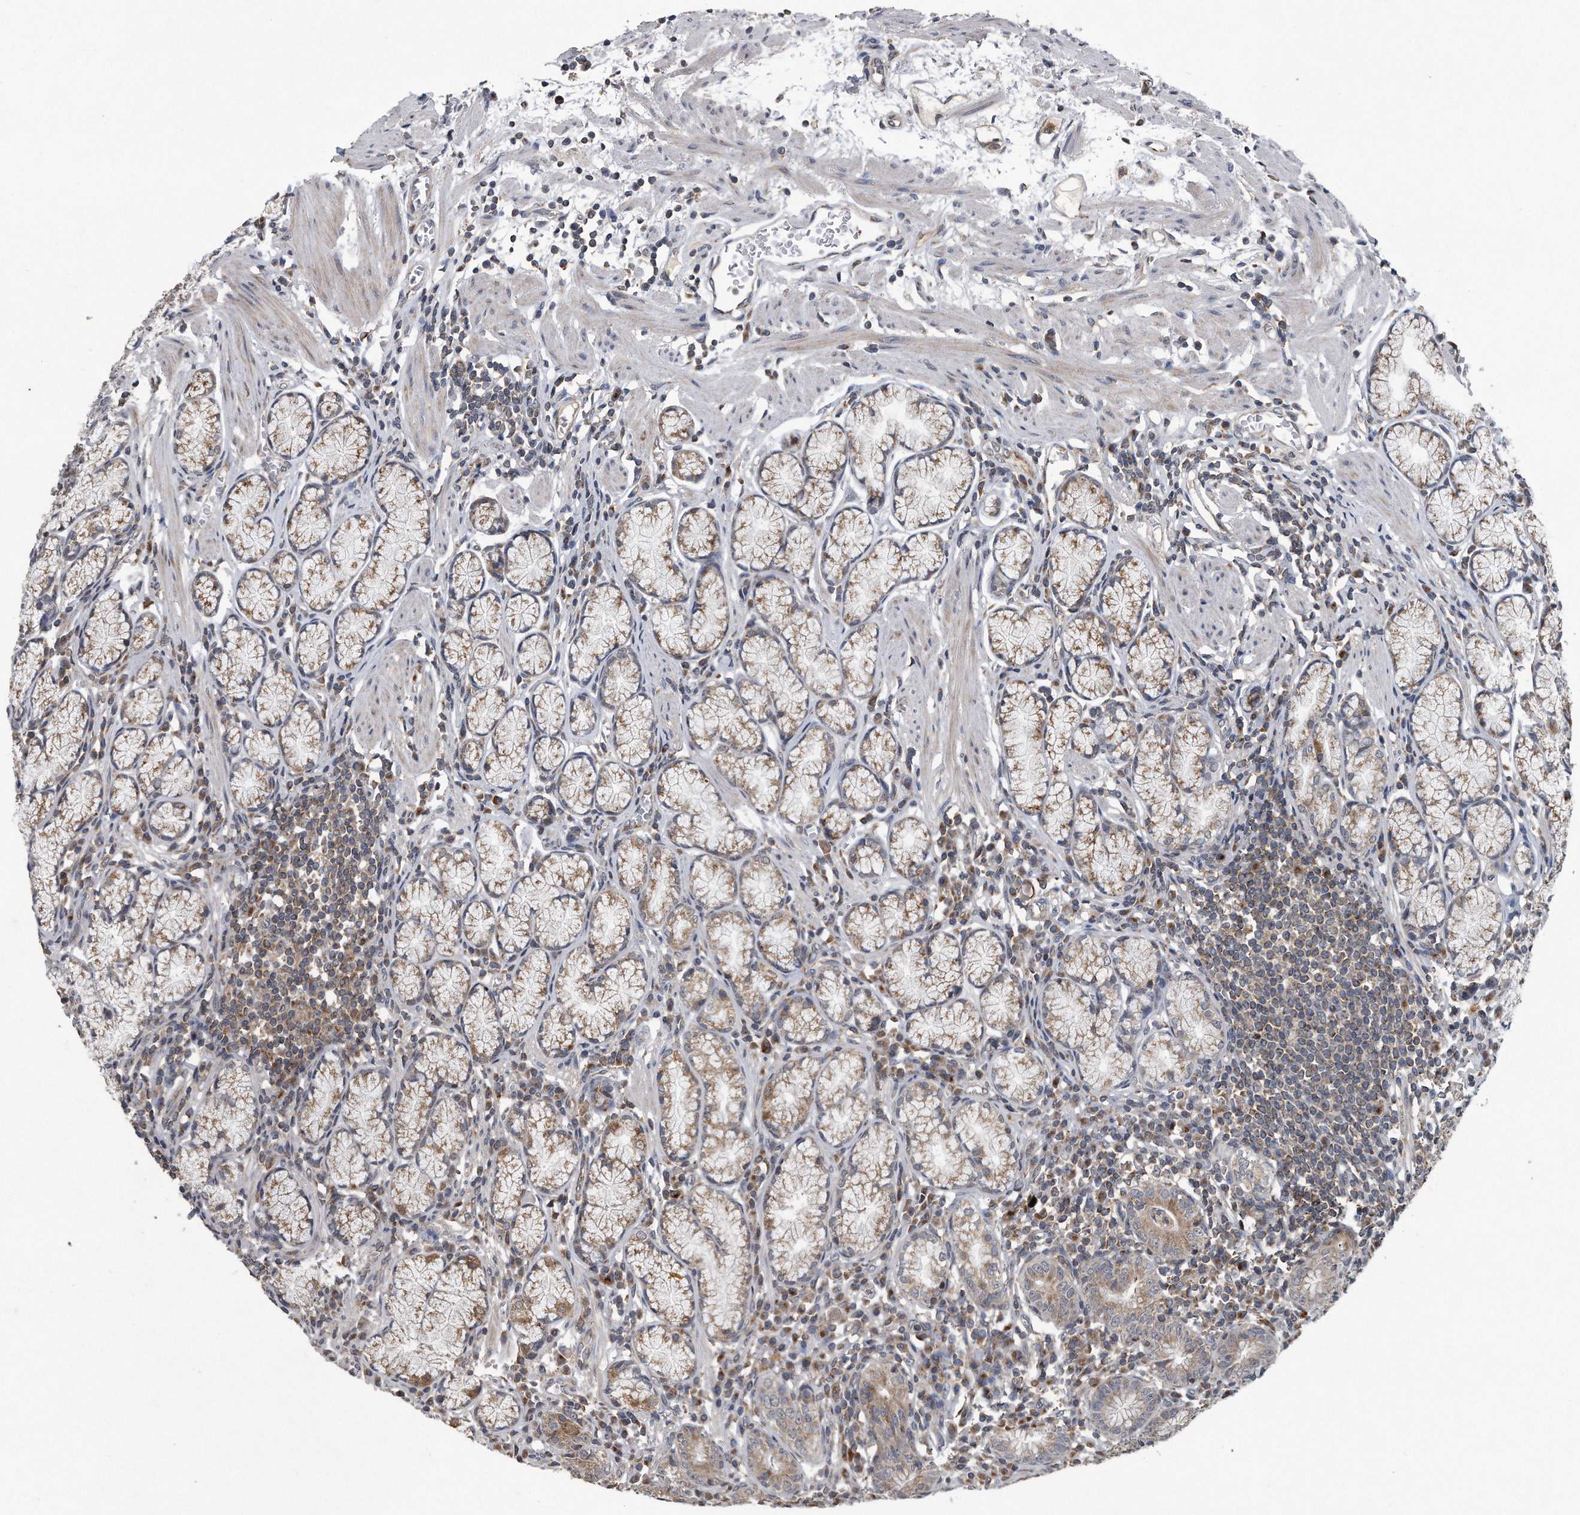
{"staining": {"intensity": "moderate", "quantity": "25%-75%", "location": "cytoplasmic/membranous"}, "tissue": "stomach", "cell_type": "Glandular cells", "image_type": "normal", "snomed": [{"axis": "morphology", "description": "Normal tissue, NOS"}, {"axis": "topography", "description": "Stomach"}], "caption": "Unremarkable stomach reveals moderate cytoplasmic/membranous positivity in about 25%-75% of glandular cells, visualized by immunohistochemistry.", "gene": "LYRM4", "patient": {"sex": "male", "age": 55}}